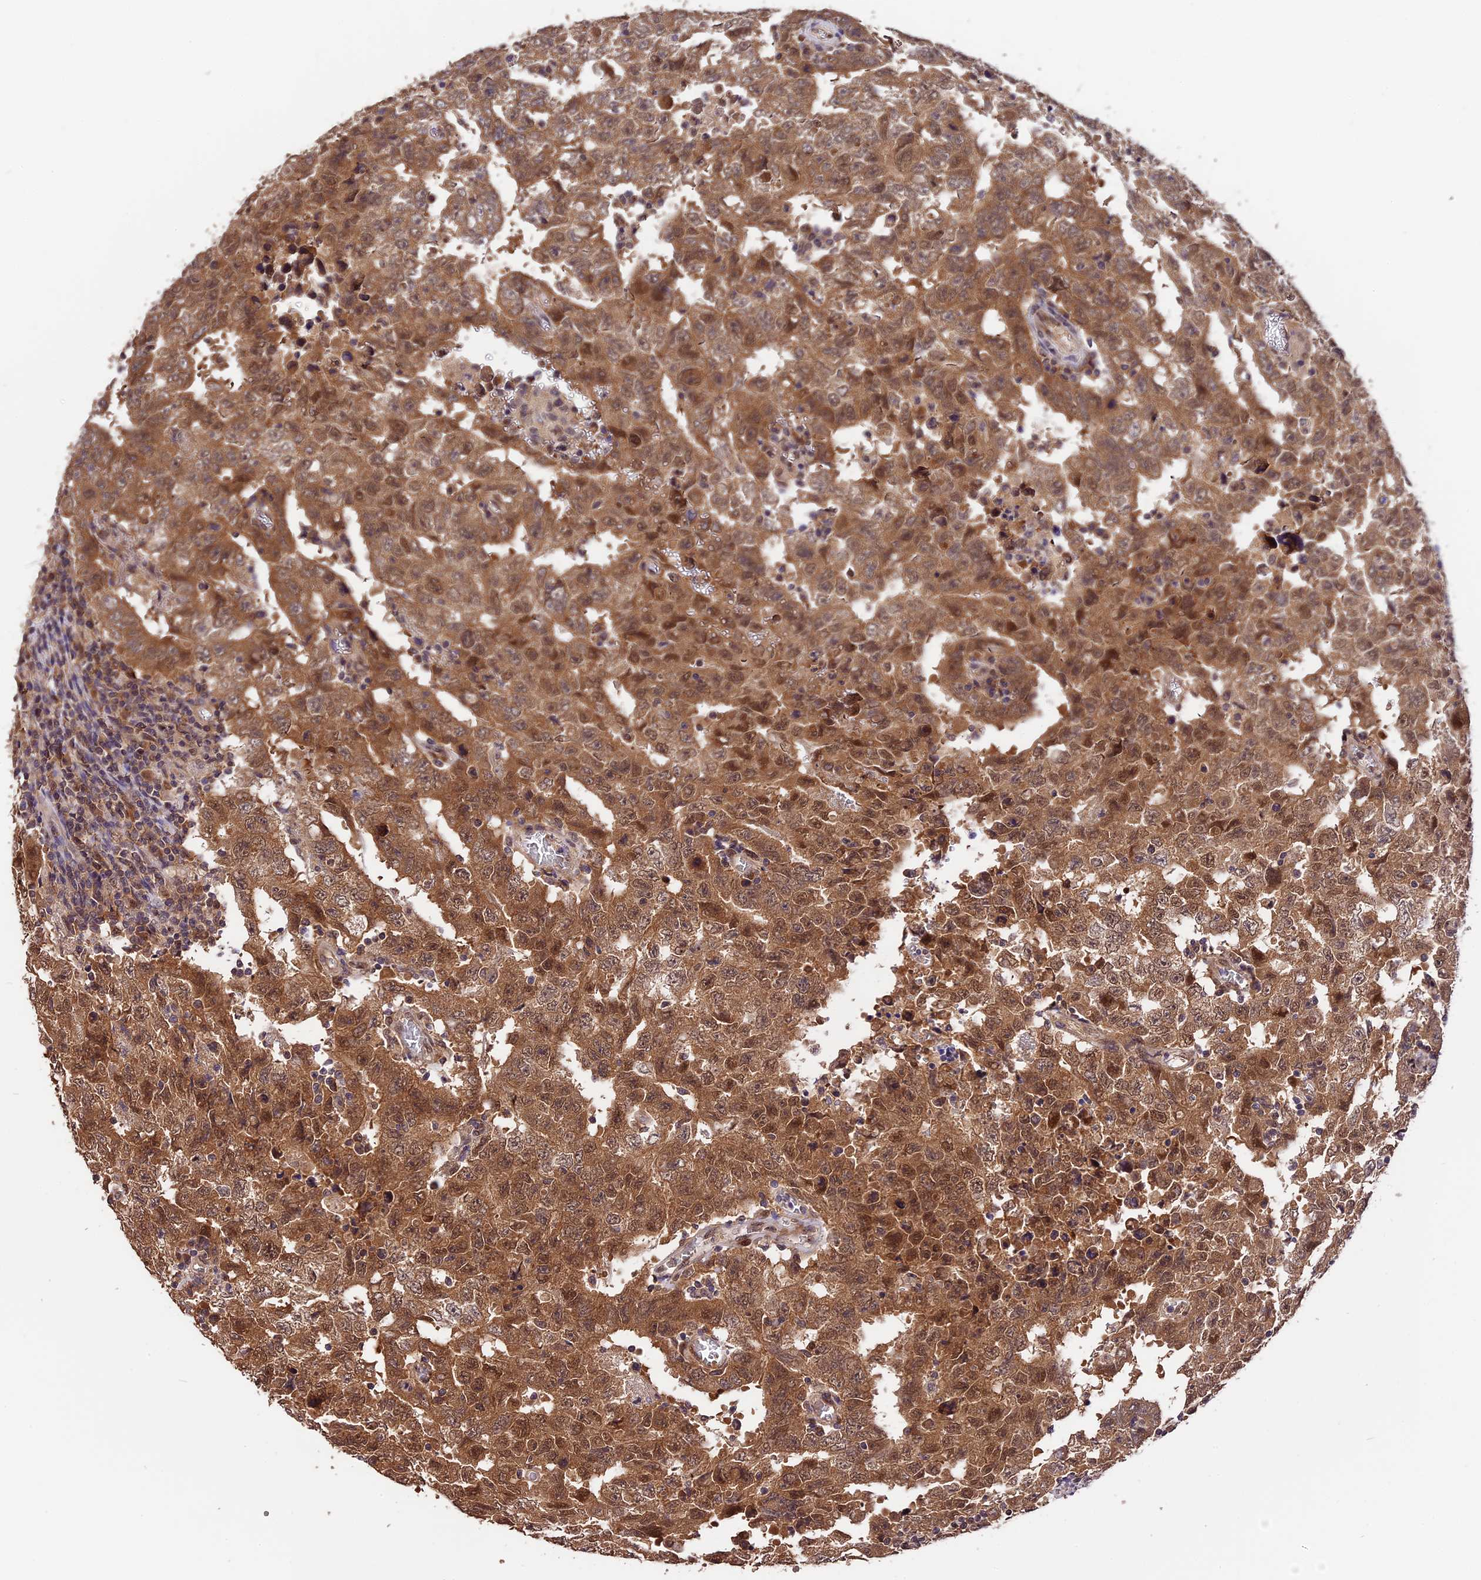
{"staining": {"intensity": "moderate", "quantity": ">75%", "location": "cytoplasmic/membranous,nuclear"}, "tissue": "testis cancer", "cell_type": "Tumor cells", "image_type": "cancer", "snomed": [{"axis": "morphology", "description": "Carcinoma, Embryonal, NOS"}, {"axis": "topography", "description": "Testis"}], "caption": "Testis cancer (embryonal carcinoma) stained with DAB immunohistochemistry shows medium levels of moderate cytoplasmic/membranous and nuclear staining in approximately >75% of tumor cells.", "gene": "TRMT1", "patient": {"sex": "male", "age": 26}}